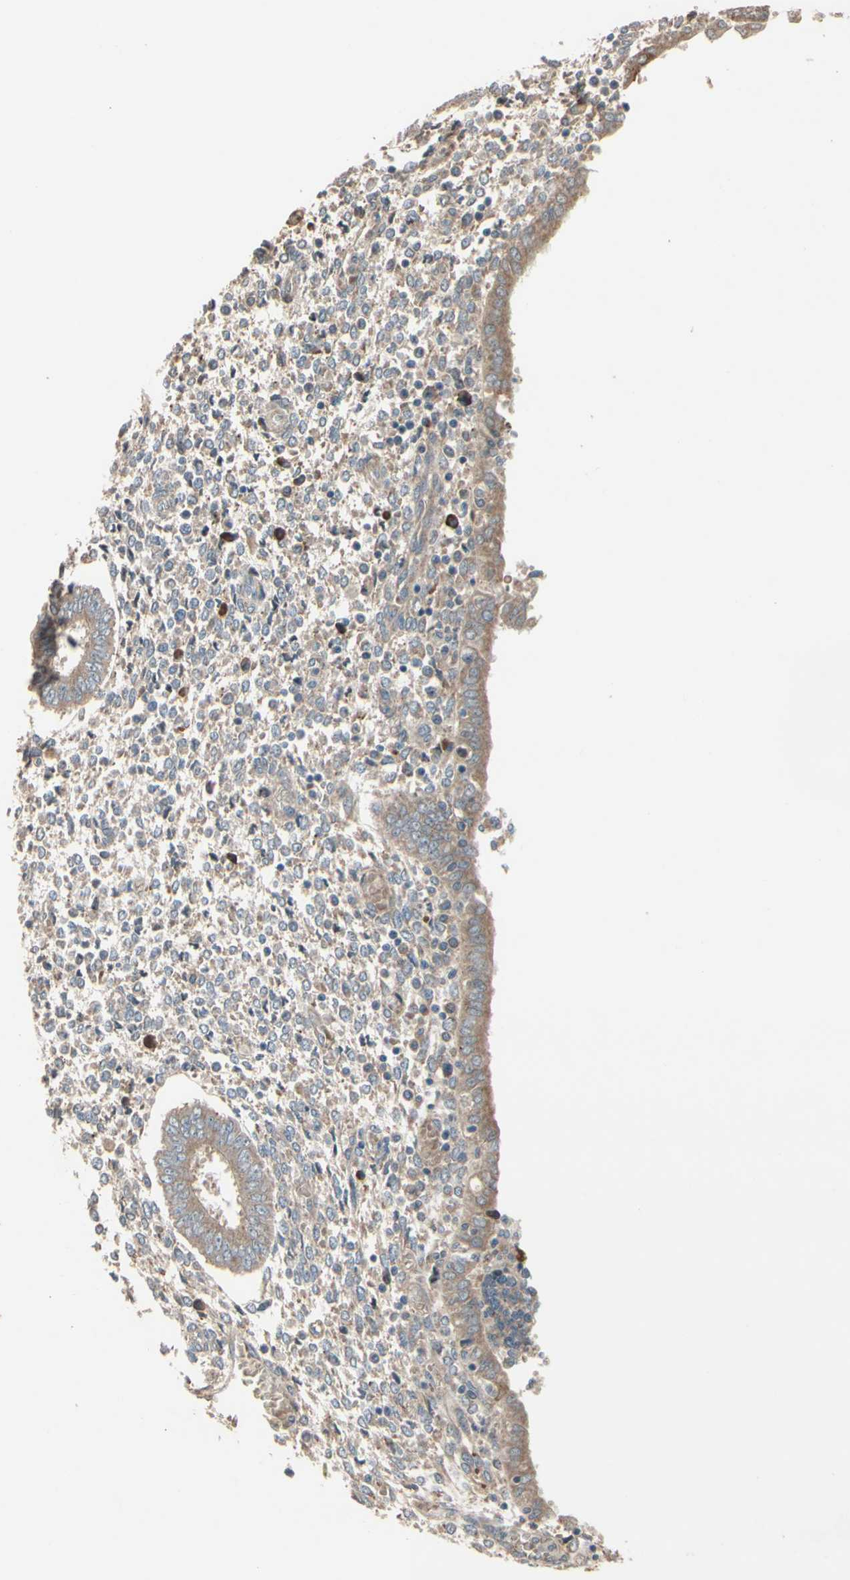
{"staining": {"intensity": "weak", "quantity": ">75%", "location": "cytoplasmic/membranous"}, "tissue": "endometrium", "cell_type": "Cells in endometrial stroma", "image_type": "normal", "snomed": [{"axis": "morphology", "description": "Normal tissue, NOS"}, {"axis": "topography", "description": "Endometrium"}], "caption": "Immunohistochemical staining of unremarkable endometrium displays weak cytoplasmic/membranous protein positivity in about >75% of cells in endometrial stroma. (Brightfield microscopy of DAB IHC at high magnification).", "gene": "SNX29", "patient": {"sex": "female", "age": 35}}